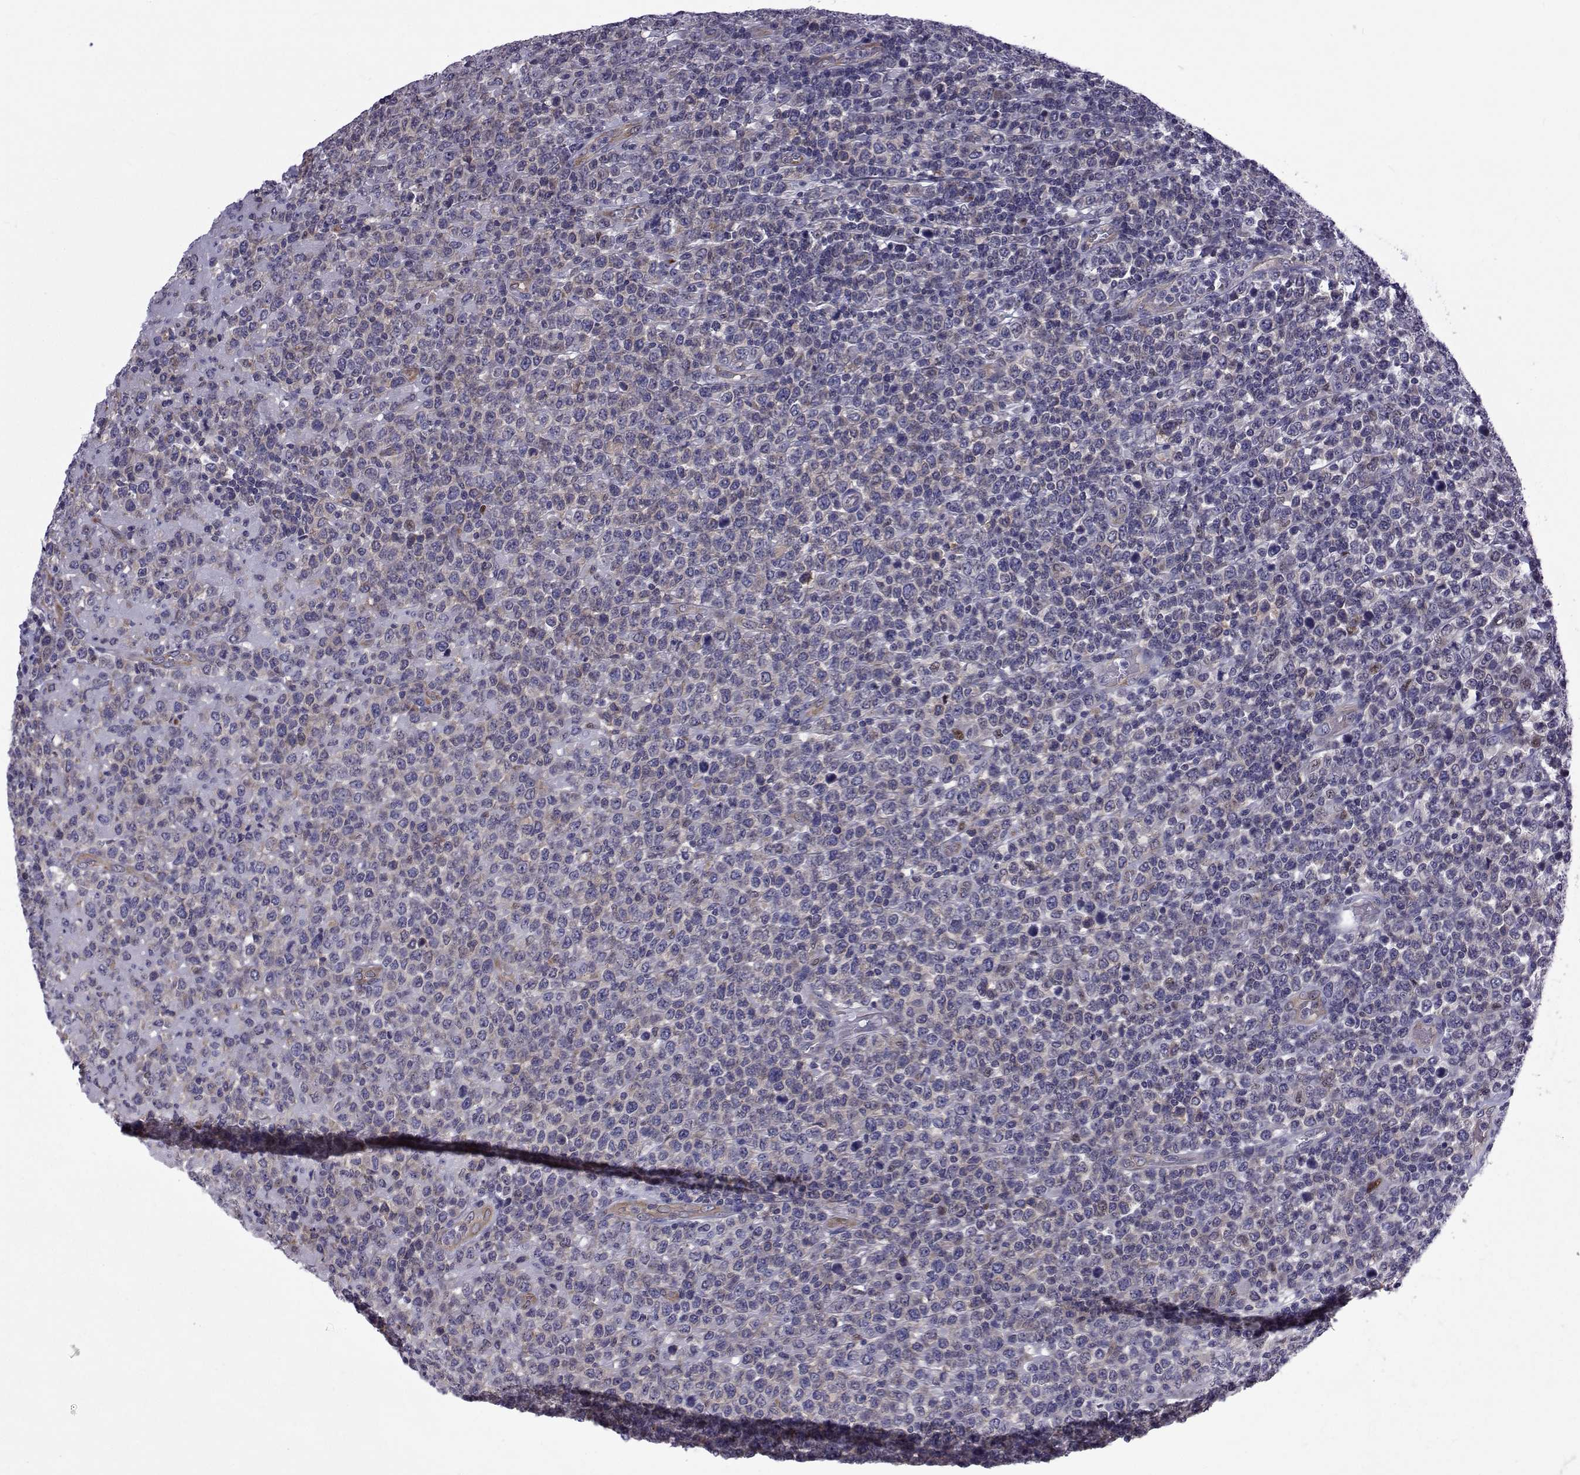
{"staining": {"intensity": "negative", "quantity": "none", "location": "none"}, "tissue": "lymphoma", "cell_type": "Tumor cells", "image_type": "cancer", "snomed": [{"axis": "morphology", "description": "Malignant lymphoma, non-Hodgkin's type, High grade"}, {"axis": "topography", "description": "Soft tissue"}], "caption": "Tumor cells are negative for protein expression in human lymphoma.", "gene": "TCF15", "patient": {"sex": "female", "age": 56}}